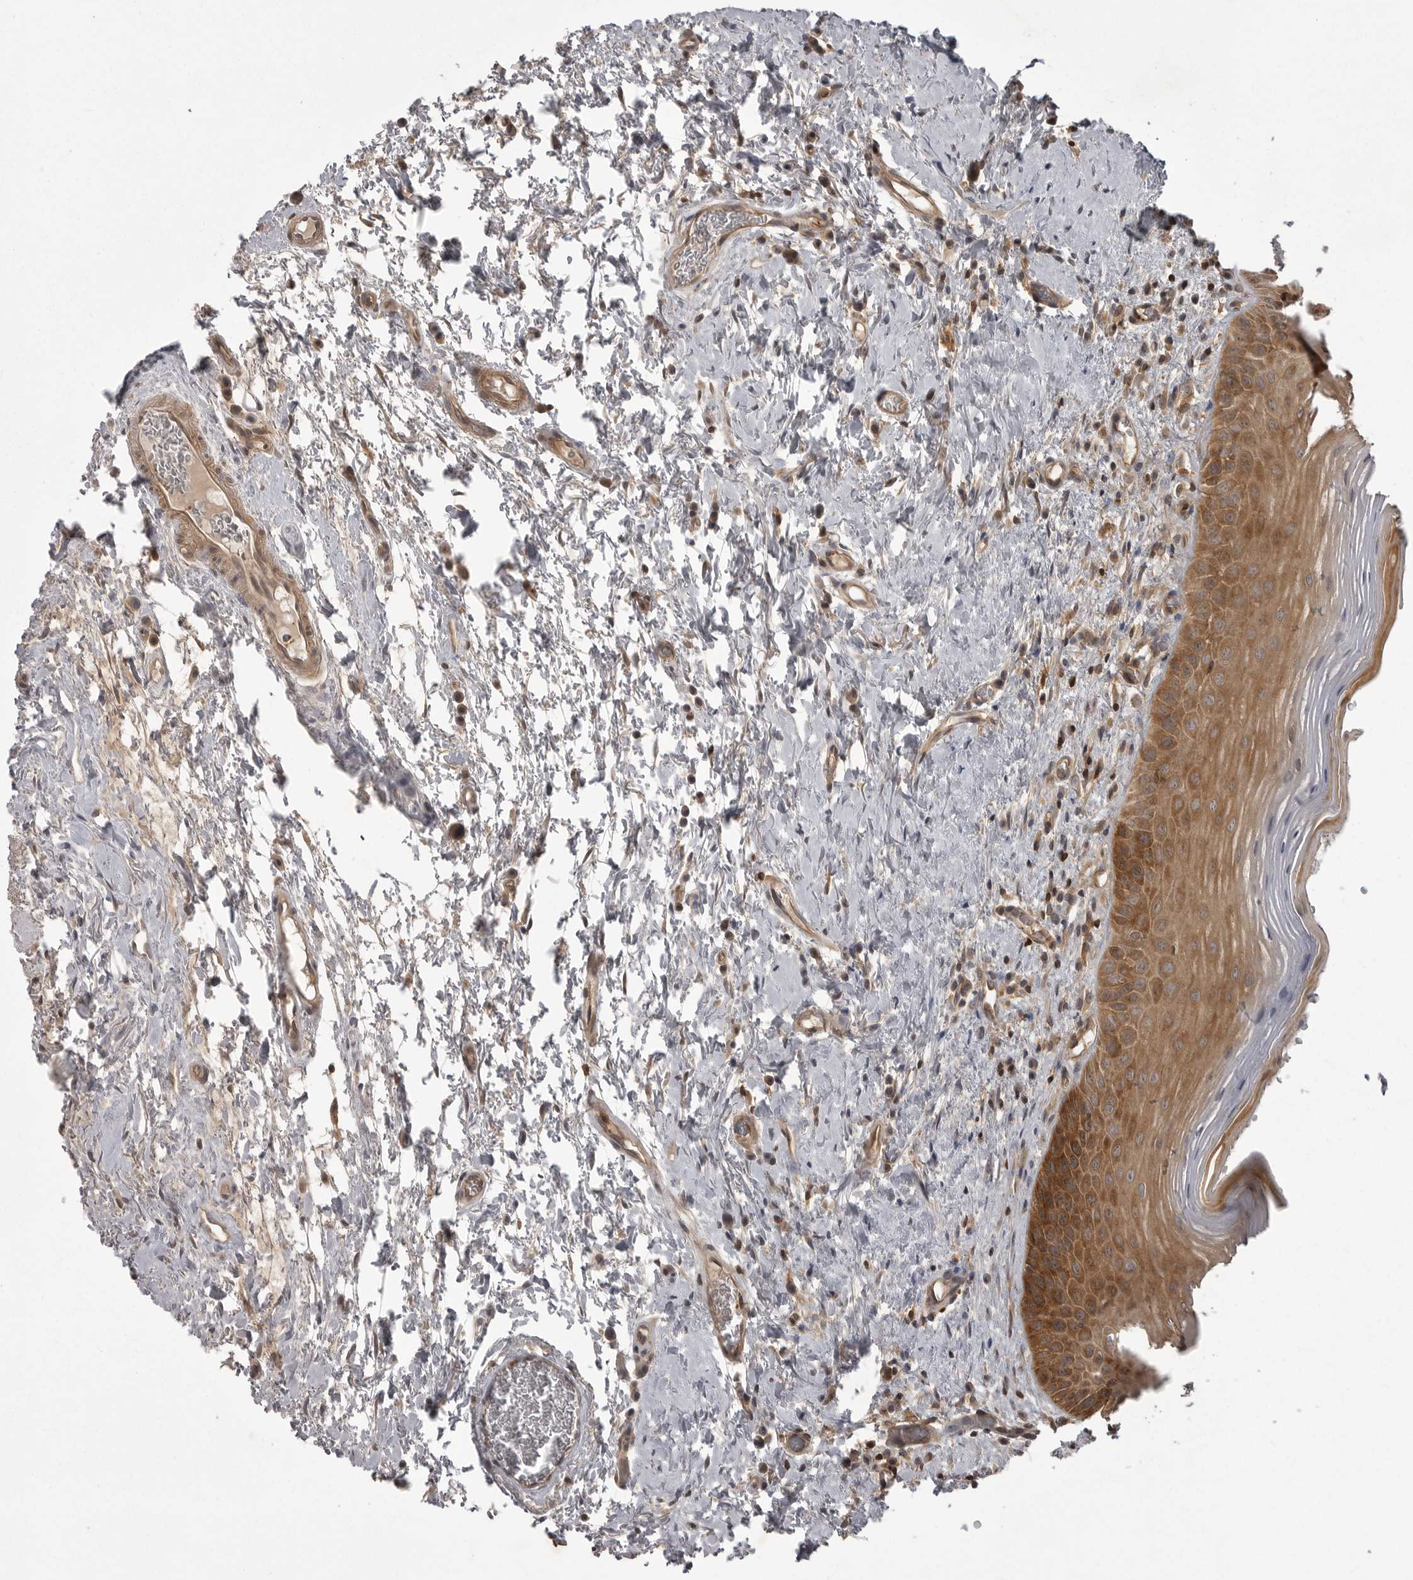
{"staining": {"intensity": "moderate", "quantity": ">75%", "location": "cytoplasmic/membranous,nuclear"}, "tissue": "oral mucosa", "cell_type": "Squamous epithelial cells", "image_type": "normal", "snomed": [{"axis": "morphology", "description": "Normal tissue, NOS"}, {"axis": "topography", "description": "Oral tissue"}], "caption": "High-power microscopy captured an IHC micrograph of normal oral mucosa, revealing moderate cytoplasmic/membranous,nuclear expression in about >75% of squamous epithelial cells.", "gene": "STK24", "patient": {"sex": "male", "age": 82}}